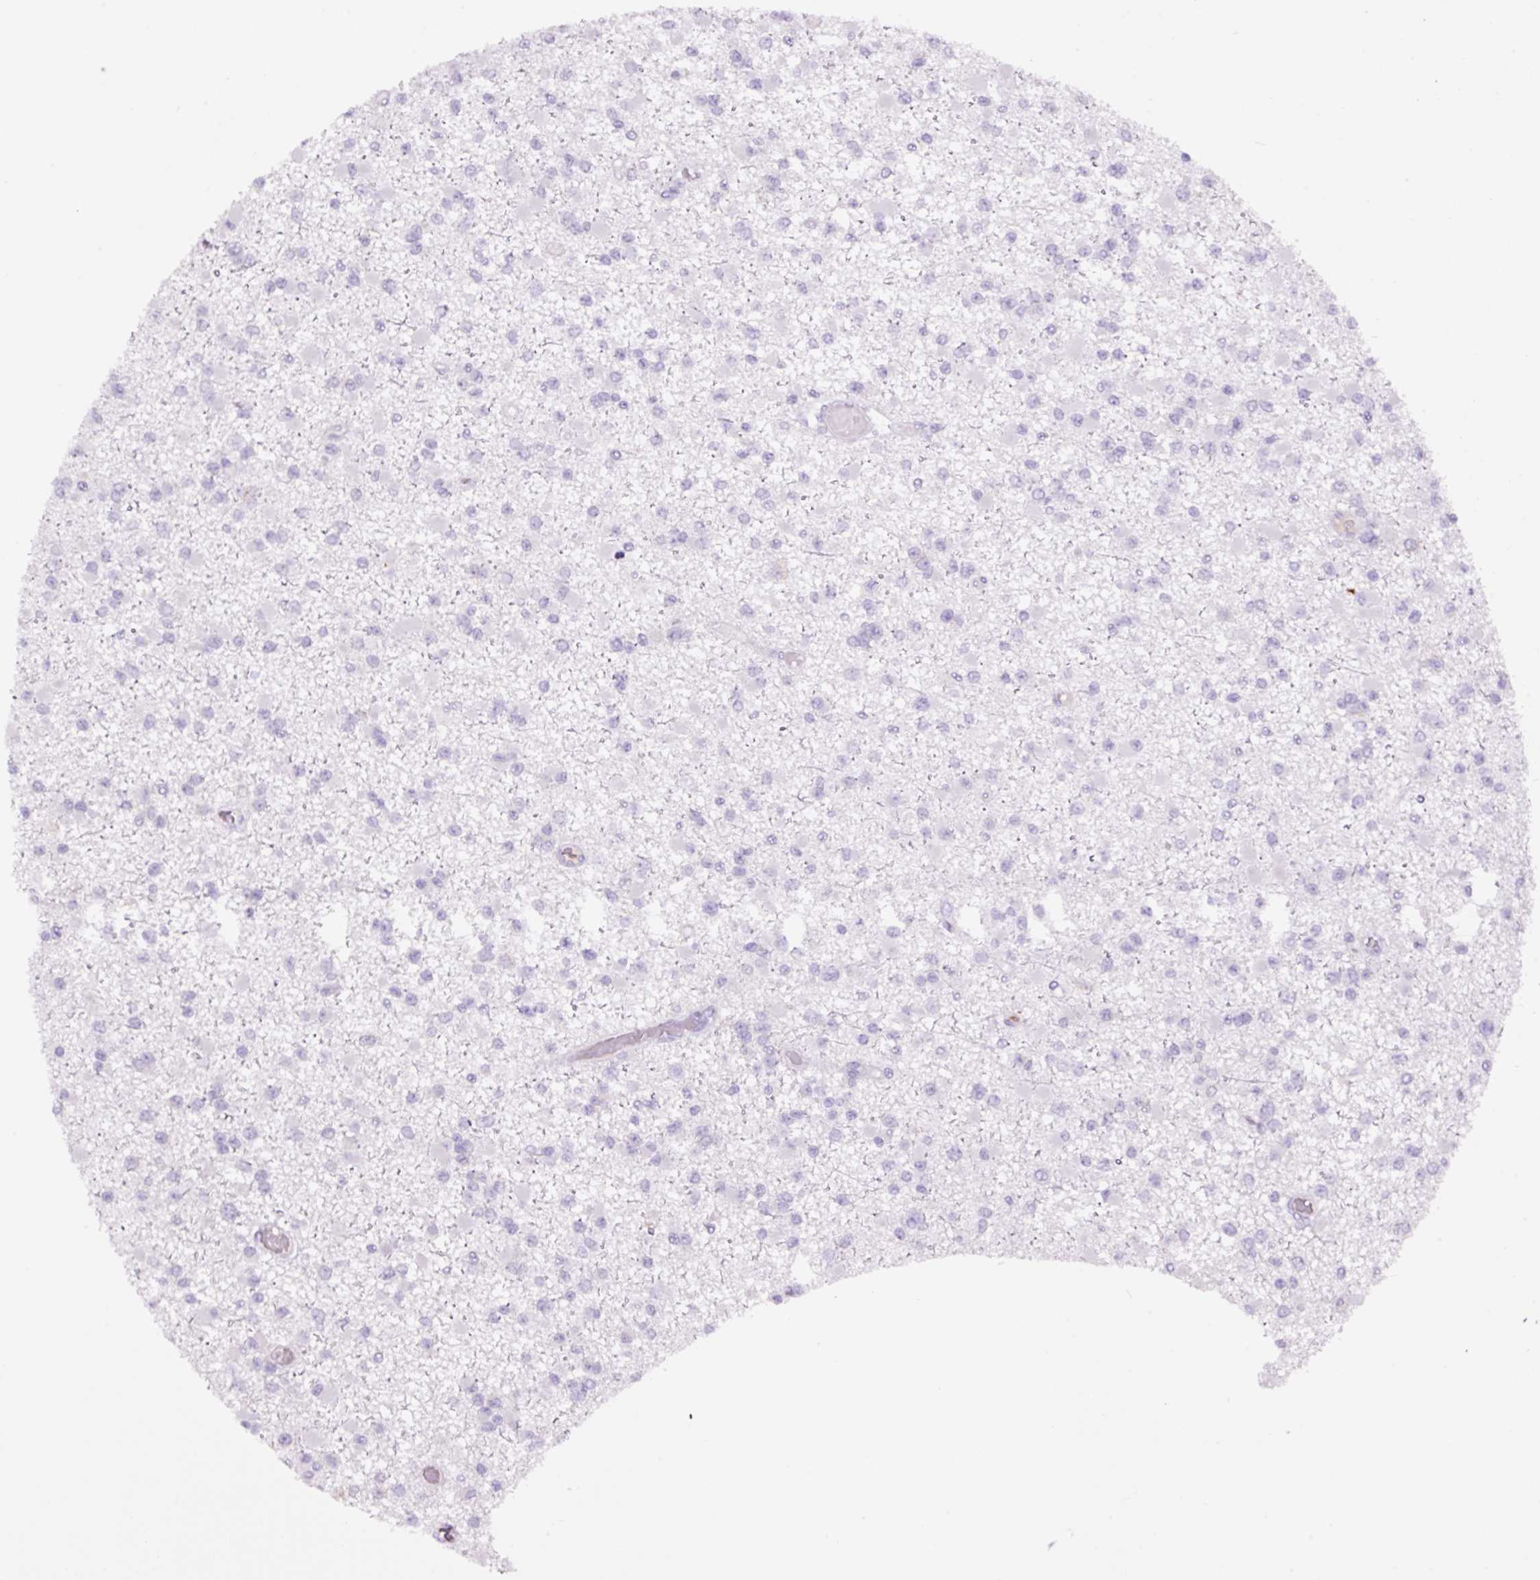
{"staining": {"intensity": "negative", "quantity": "none", "location": "none"}, "tissue": "glioma", "cell_type": "Tumor cells", "image_type": "cancer", "snomed": [{"axis": "morphology", "description": "Glioma, malignant, Low grade"}, {"axis": "topography", "description": "Brain"}], "caption": "Immunohistochemistry (IHC) photomicrograph of human glioma stained for a protein (brown), which shows no positivity in tumor cells.", "gene": "MFSD3", "patient": {"sex": "female", "age": 22}}